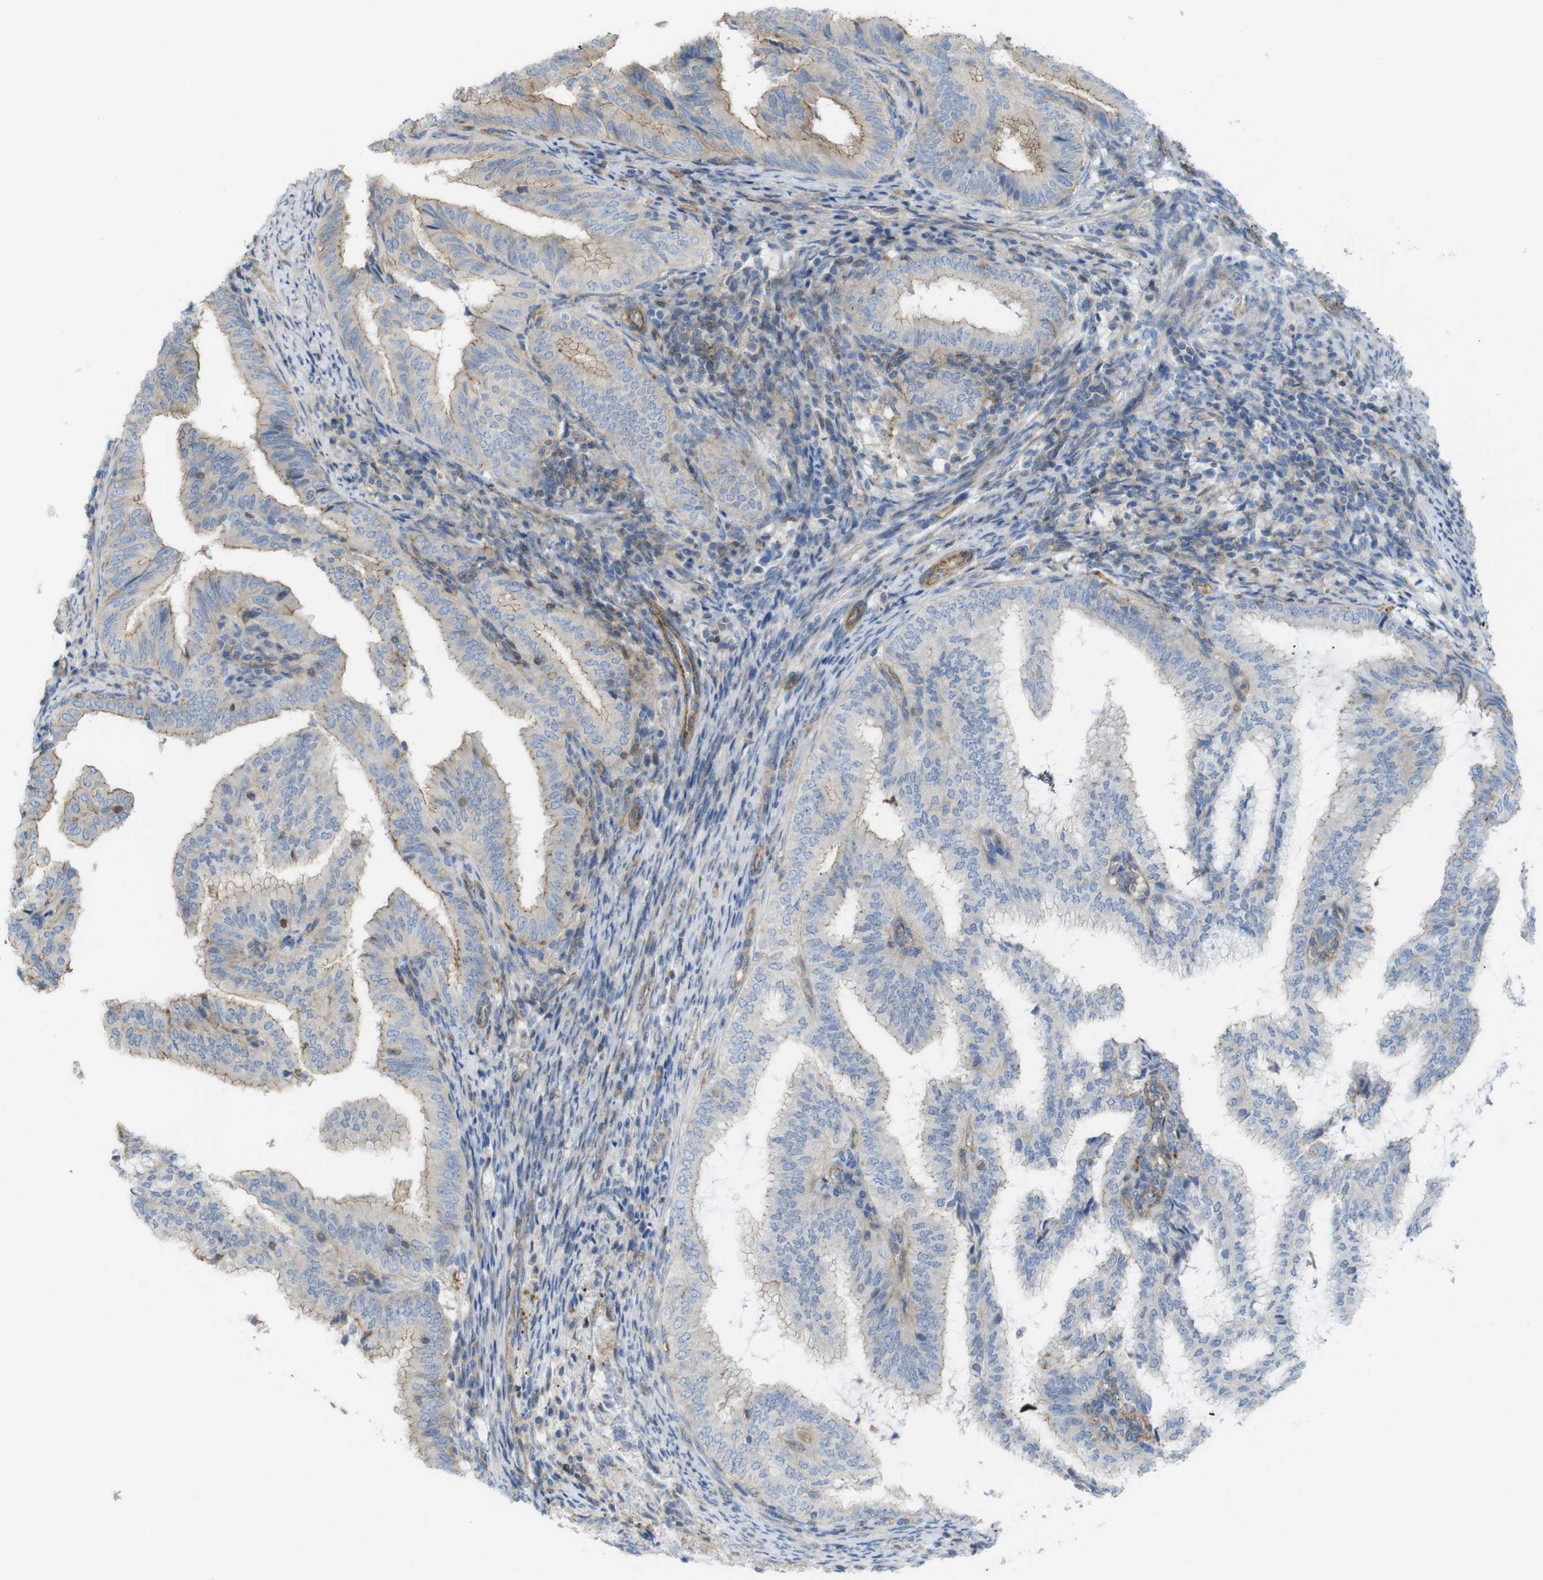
{"staining": {"intensity": "moderate", "quantity": "25%-75%", "location": "cytoplasmic/membranous"}, "tissue": "endometrial cancer", "cell_type": "Tumor cells", "image_type": "cancer", "snomed": [{"axis": "morphology", "description": "Adenocarcinoma, NOS"}, {"axis": "topography", "description": "Endometrium"}], "caption": "Endometrial adenocarcinoma stained with IHC demonstrates moderate cytoplasmic/membranous positivity in about 25%-75% of tumor cells.", "gene": "PREX2", "patient": {"sex": "female", "age": 58}}